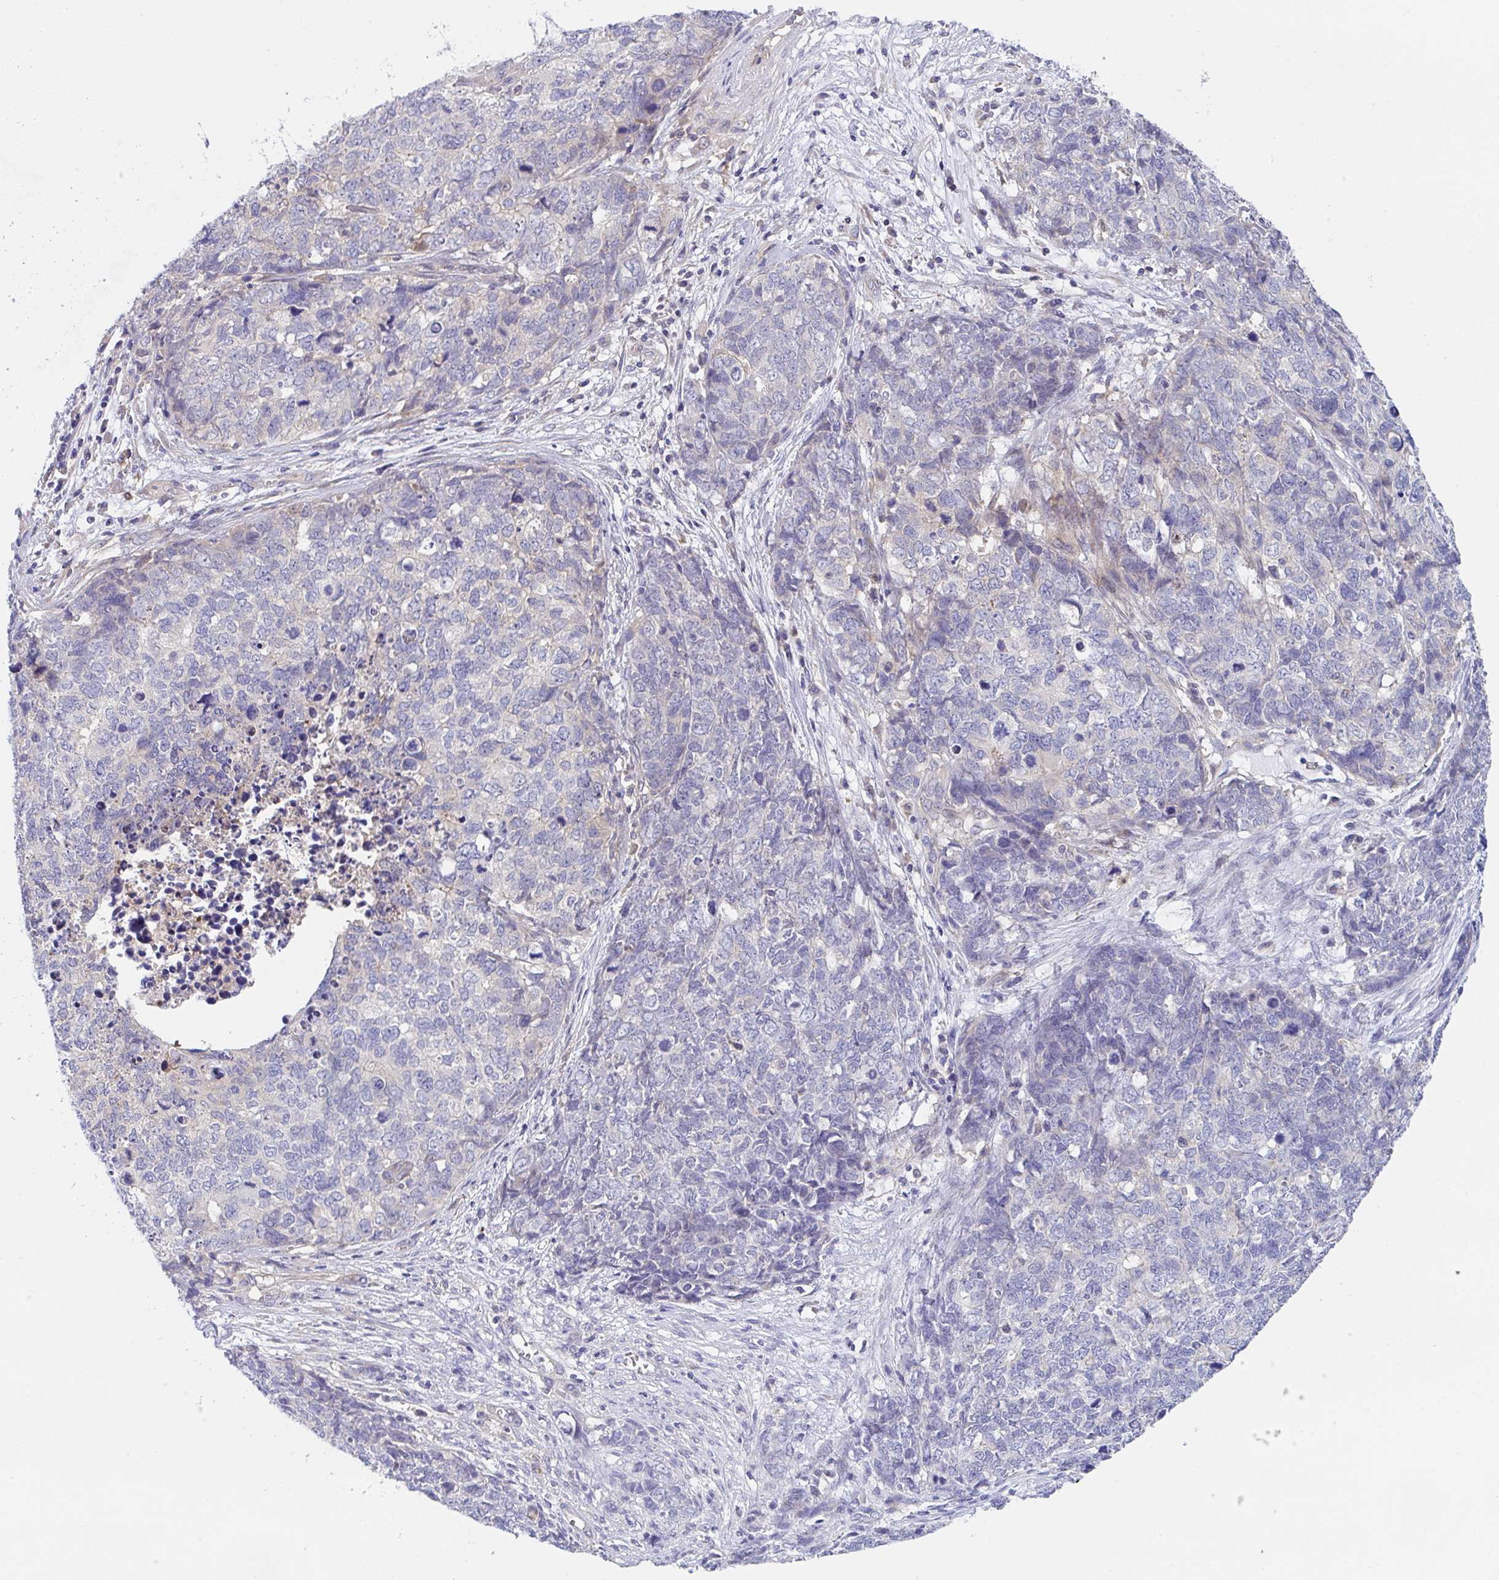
{"staining": {"intensity": "negative", "quantity": "none", "location": "none"}, "tissue": "cervical cancer", "cell_type": "Tumor cells", "image_type": "cancer", "snomed": [{"axis": "morphology", "description": "Adenocarcinoma, NOS"}, {"axis": "topography", "description": "Cervix"}], "caption": "Cervical adenocarcinoma stained for a protein using IHC exhibits no staining tumor cells.", "gene": "P2RX3", "patient": {"sex": "female", "age": 63}}